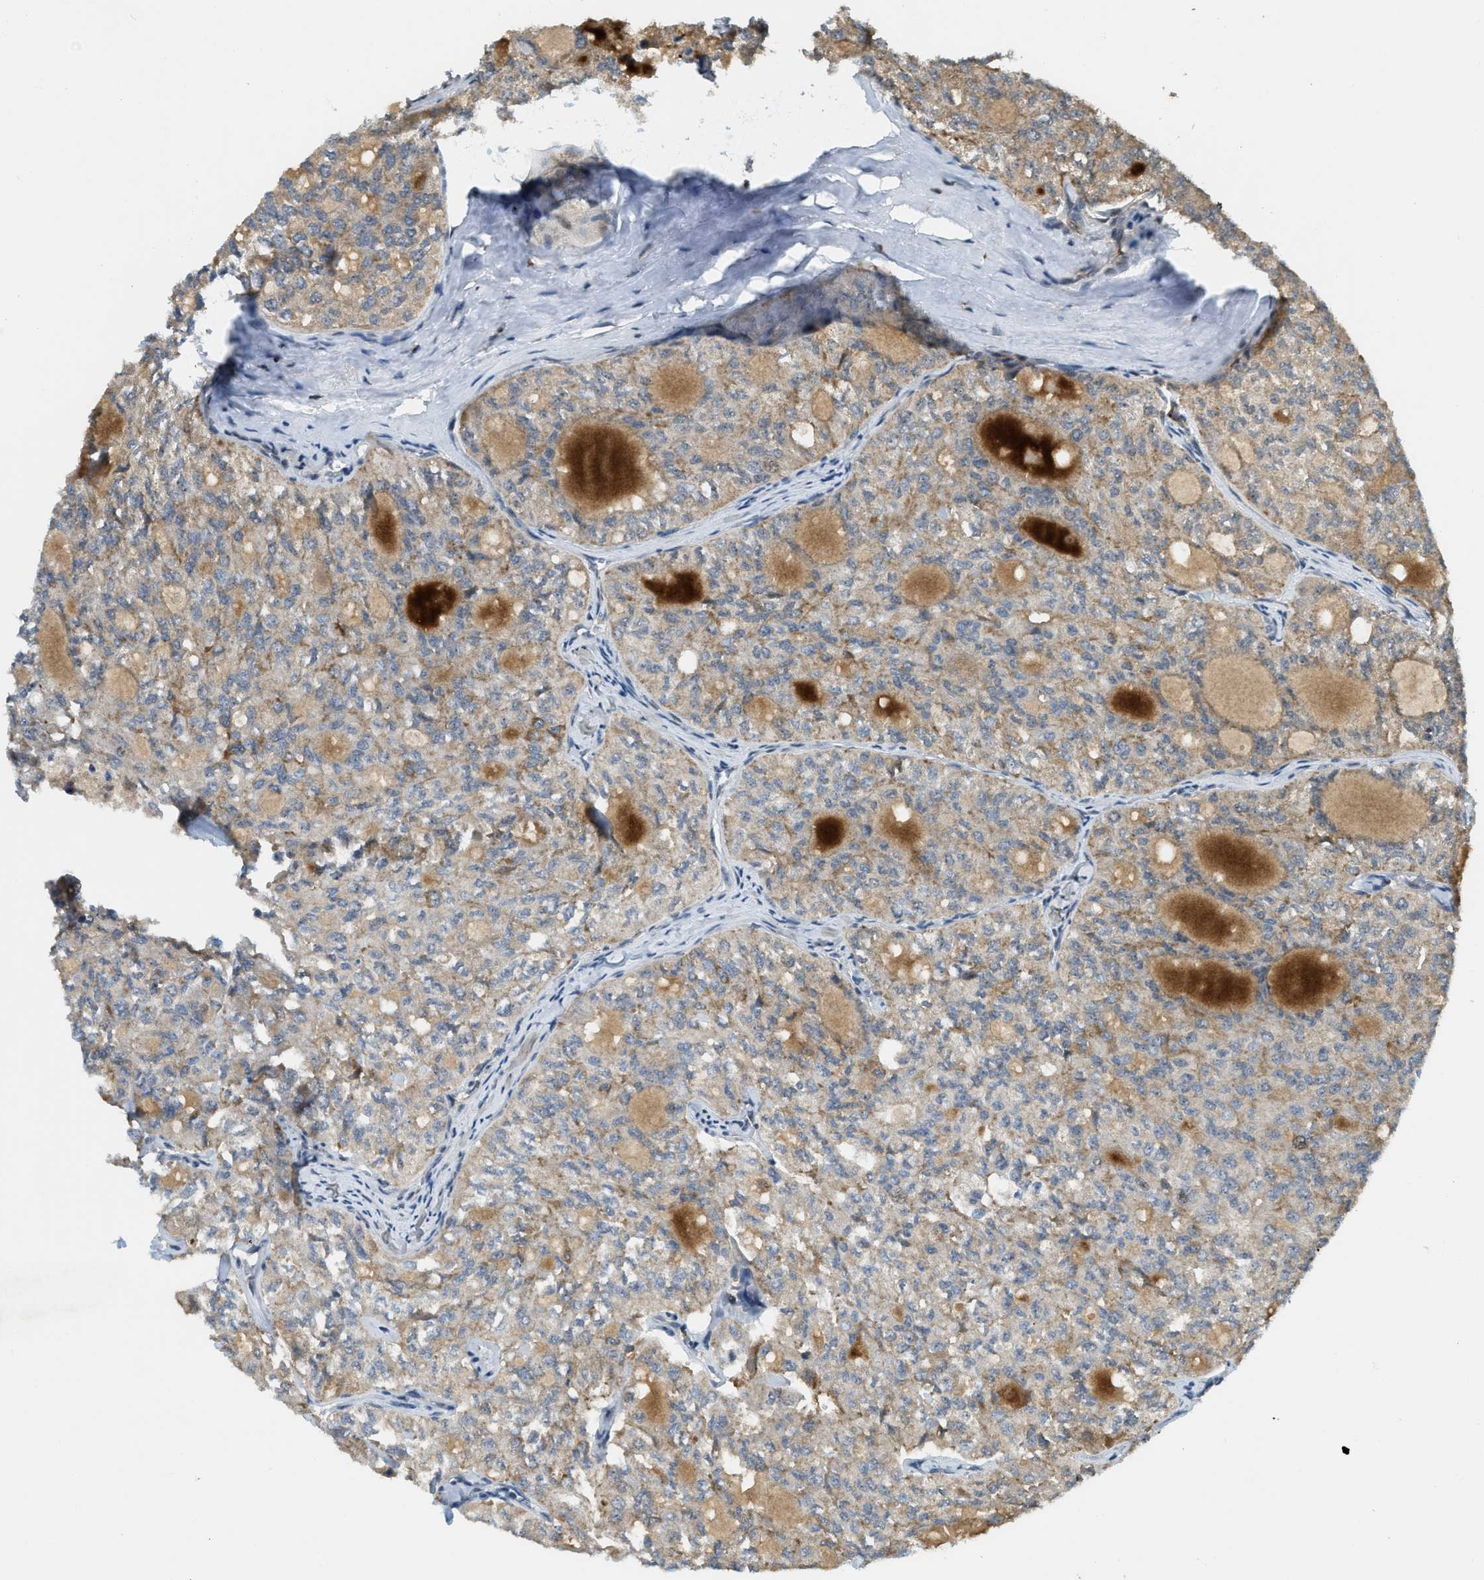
{"staining": {"intensity": "weak", "quantity": "<25%", "location": "cytoplasmic/membranous"}, "tissue": "thyroid cancer", "cell_type": "Tumor cells", "image_type": "cancer", "snomed": [{"axis": "morphology", "description": "Follicular adenoma carcinoma, NOS"}, {"axis": "topography", "description": "Thyroid gland"}], "caption": "Image shows no significant protein positivity in tumor cells of thyroid cancer (follicular adenoma carcinoma).", "gene": "TRAPPC14", "patient": {"sex": "male", "age": 75}}